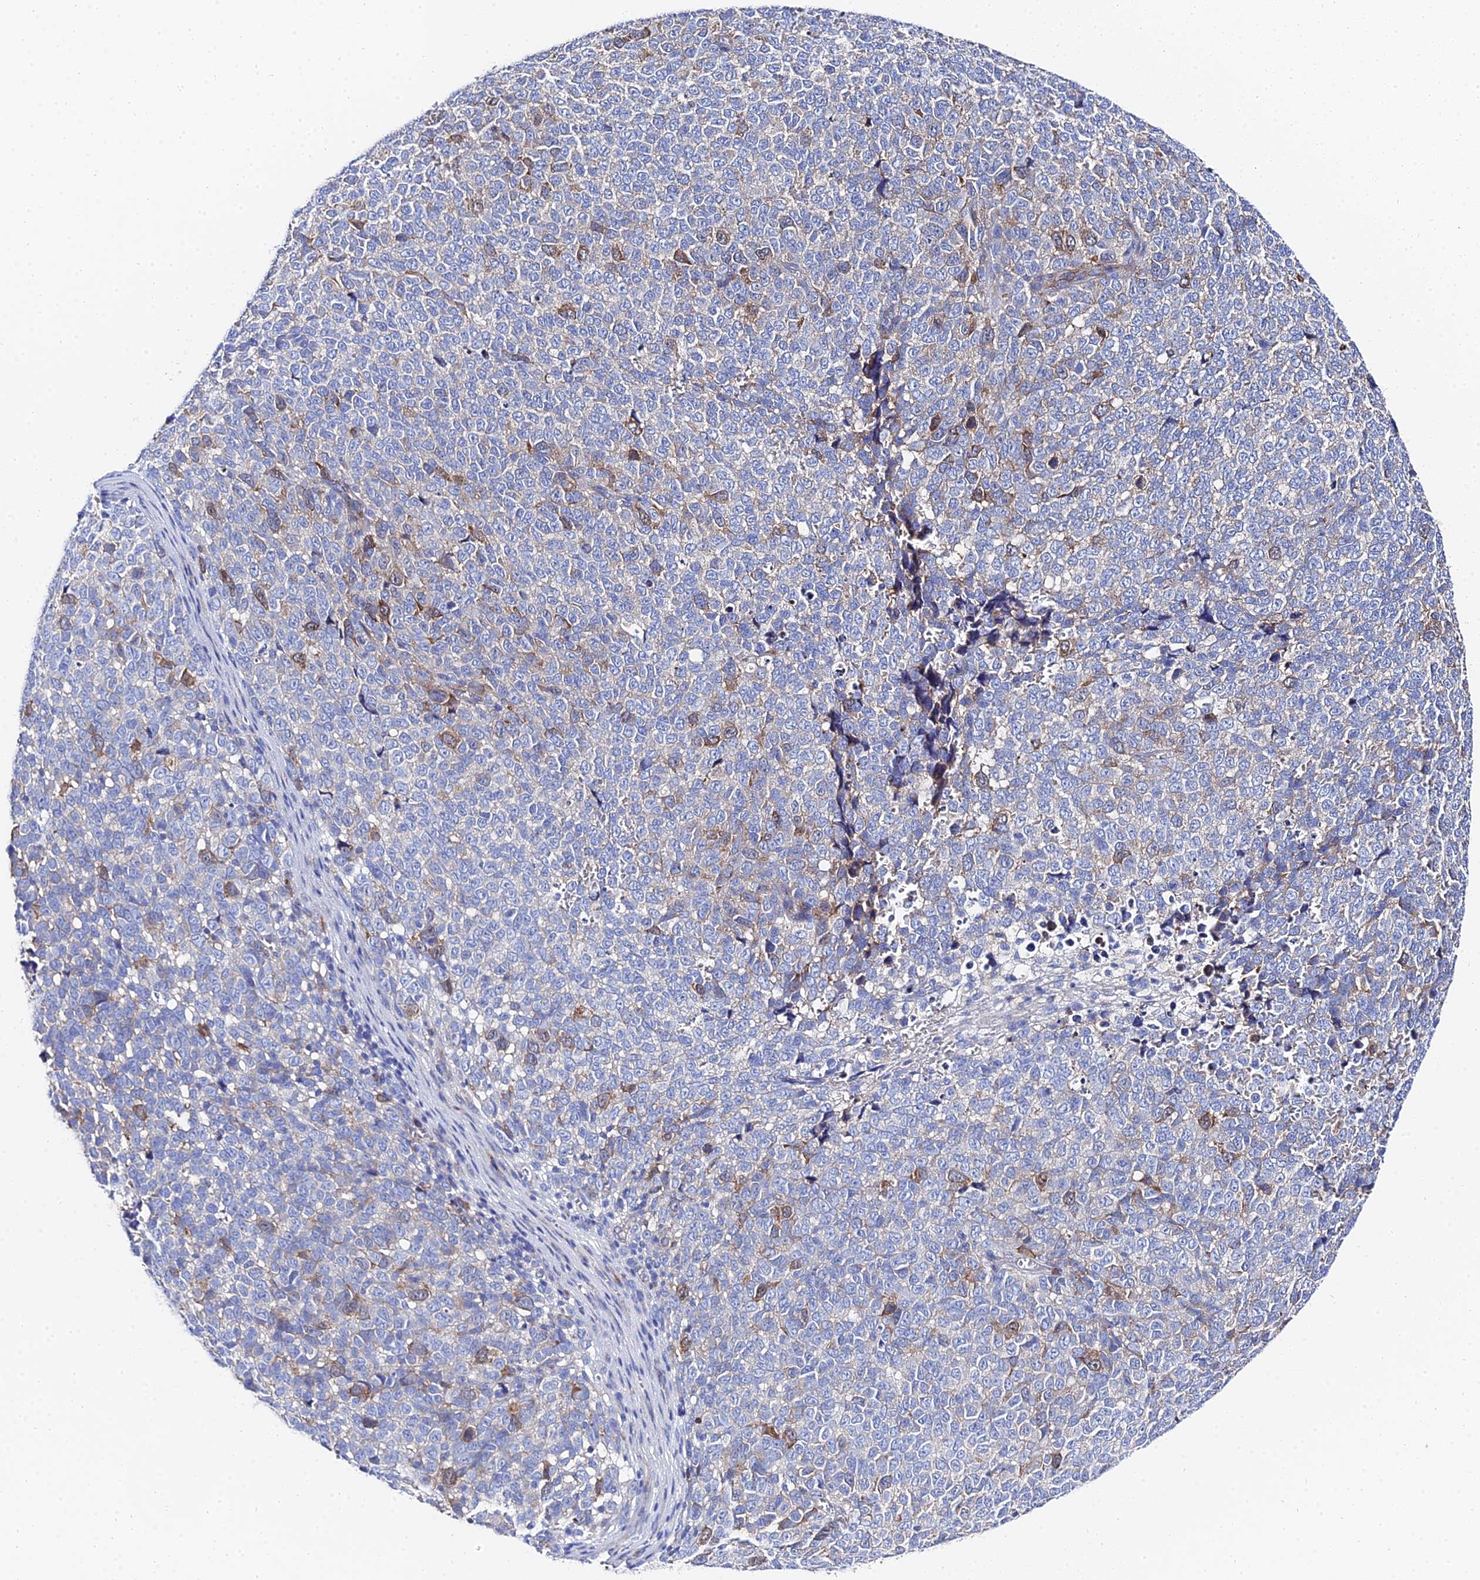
{"staining": {"intensity": "moderate", "quantity": "<25%", "location": "cytoplasmic/membranous"}, "tissue": "melanoma", "cell_type": "Tumor cells", "image_type": "cancer", "snomed": [{"axis": "morphology", "description": "Malignant melanoma, NOS"}, {"axis": "topography", "description": "Nose, NOS"}], "caption": "Immunohistochemical staining of malignant melanoma reveals low levels of moderate cytoplasmic/membranous positivity in approximately <25% of tumor cells.", "gene": "PTTG1", "patient": {"sex": "female", "age": 48}}